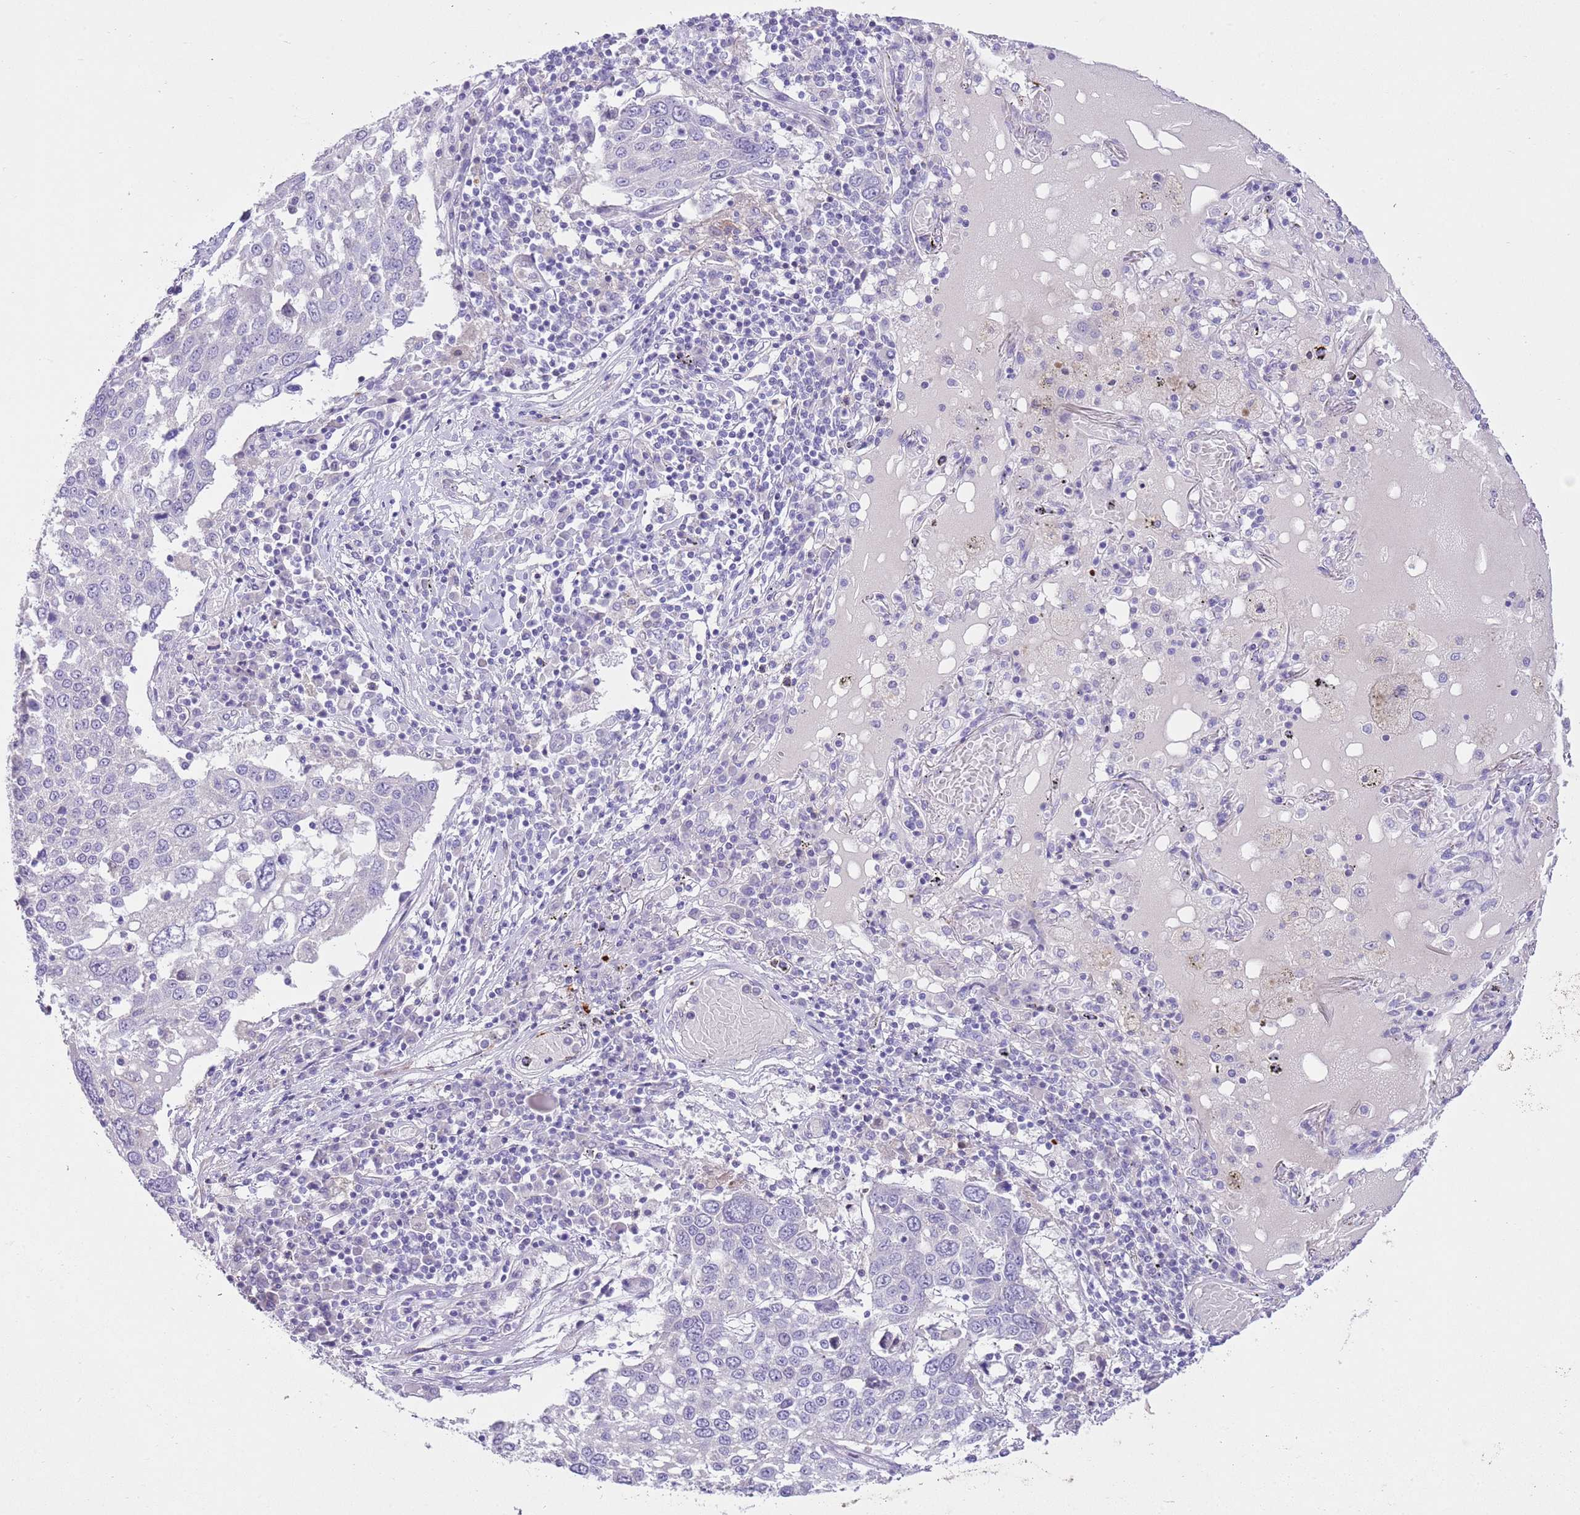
{"staining": {"intensity": "negative", "quantity": "none", "location": "none"}, "tissue": "lung cancer", "cell_type": "Tumor cells", "image_type": "cancer", "snomed": [{"axis": "morphology", "description": "Squamous cell carcinoma, NOS"}, {"axis": "topography", "description": "Lung"}], "caption": "Immunohistochemical staining of squamous cell carcinoma (lung) reveals no significant positivity in tumor cells. (DAB (3,3'-diaminobenzidine) immunohistochemistry (IHC), high magnification).", "gene": "CLEC2A", "patient": {"sex": "male", "age": 65}}